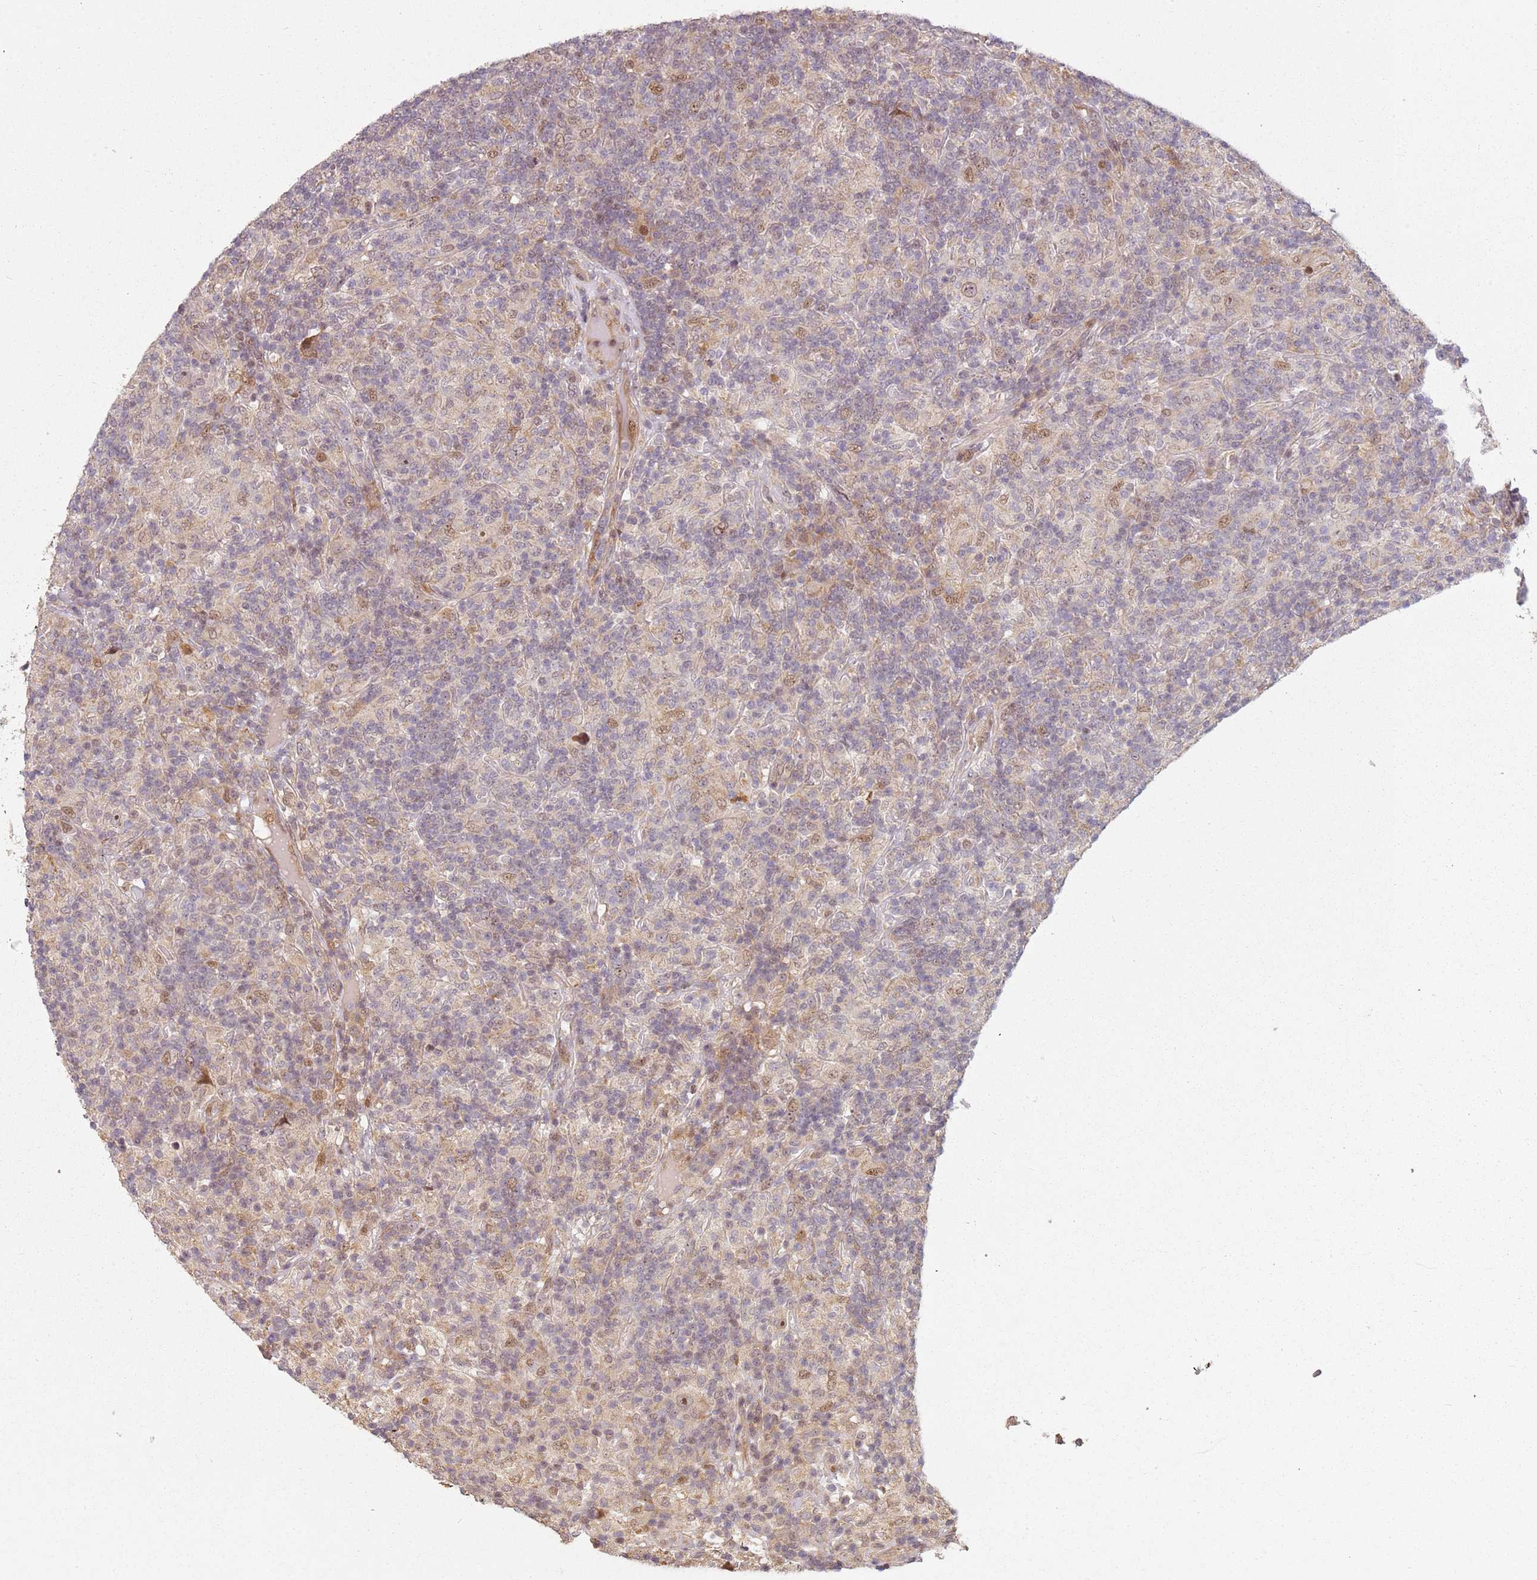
{"staining": {"intensity": "weak", "quantity": ">75%", "location": "cytoplasmic/membranous,nuclear"}, "tissue": "lymphoma", "cell_type": "Tumor cells", "image_type": "cancer", "snomed": [{"axis": "morphology", "description": "Hodgkin's disease, NOS"}, {"axis": "topography", "description": "Lymph node"}], "caption": "Immunohistochemistry (IHC) of Hodgkin's disease demonstrates low levels of weak cytoplasmic/membranous and nuclear staining in approximately >75% of tumor cells. (DAB = brown stain, brightfield microscopy at high magnification).", "gene": "CHURC1", "patient": {"sex": "male", "age": 70}}